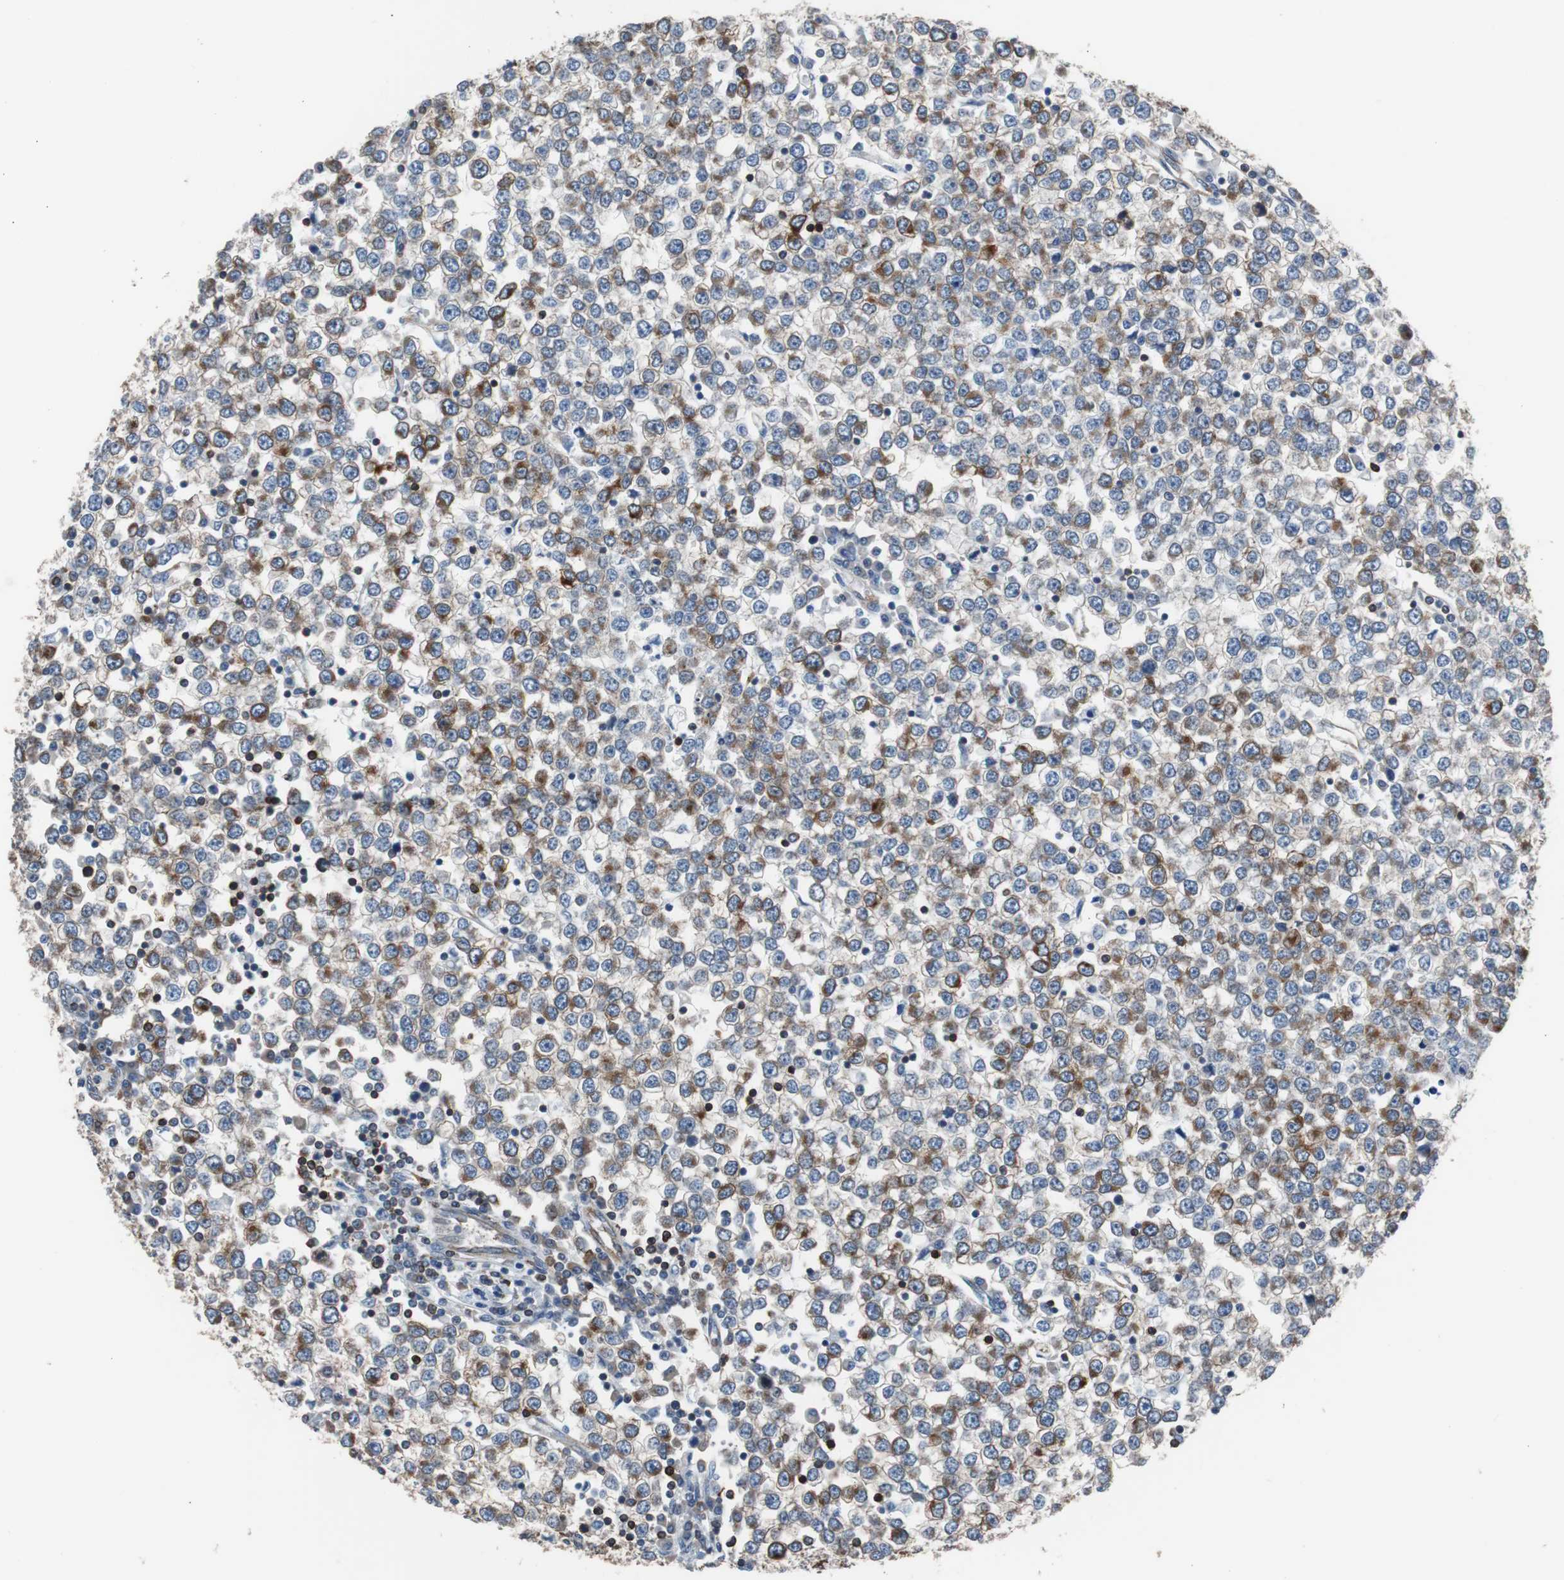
{"staining": {"intensity": "moderate", "quantity": "25%-75%", "location": "cytoplasmic/membranous"}, "tissue": "testis cancer", "cell_type": "Tumor cells", "image_type": "cancer", "snomed": [{"axis": "morphology", "description": "Seminoma, NOS"}, {"axis": "topography", "description": "Testis"}], "caption": "The immunohistochemical stain shows moderate cytoplasmic/membranous staining in tumor cells of testis cancer tissue. (IHC, brightfield microscopy, high magnification).", "gene": "PBXIP1", "patient": {"sex": "male", "age": 65}}